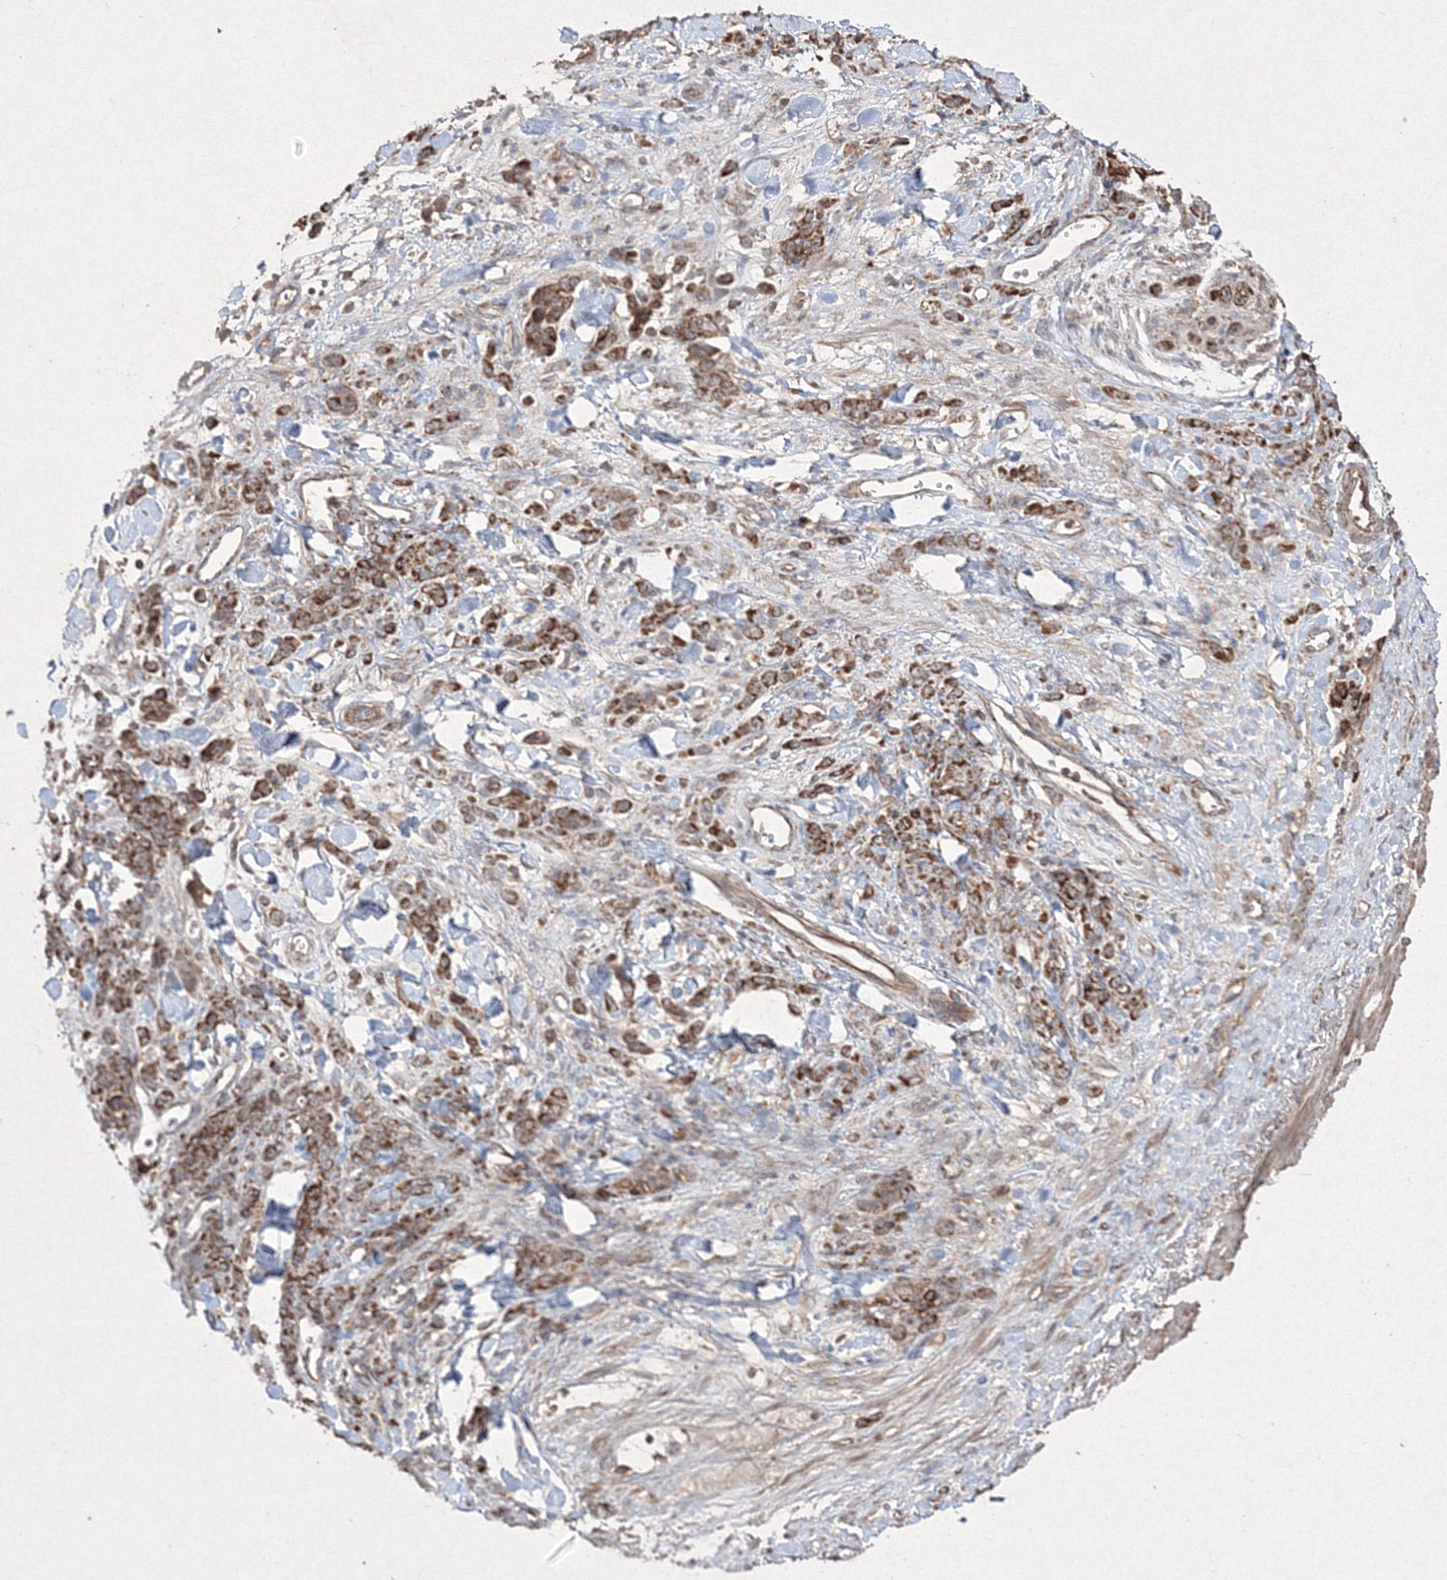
{"staining": {"intensity": "moderate", "quantity": ">75%", "location": "cytoplasmic/membranous"}, "tissue": "stomach cancer", "cell_type": "Tumor cells", "image_type": "cancer", "snomed": [{"axis": "morphology", "description": "Normal tissue, NOS"}, {"axis": "morphology", "description": "Adenocarcinoma, NOS"}, {"axis": "topography", "description": "Stomach"}], "caption": "This is an image of IHC staining of stomach cancer (adenocarcinoma), which shows moderate positivity in the cytoplasmic/membranous of tumor cells.", "gene": "GRSF1", "patient": {"sex": "male", "age": 82}}